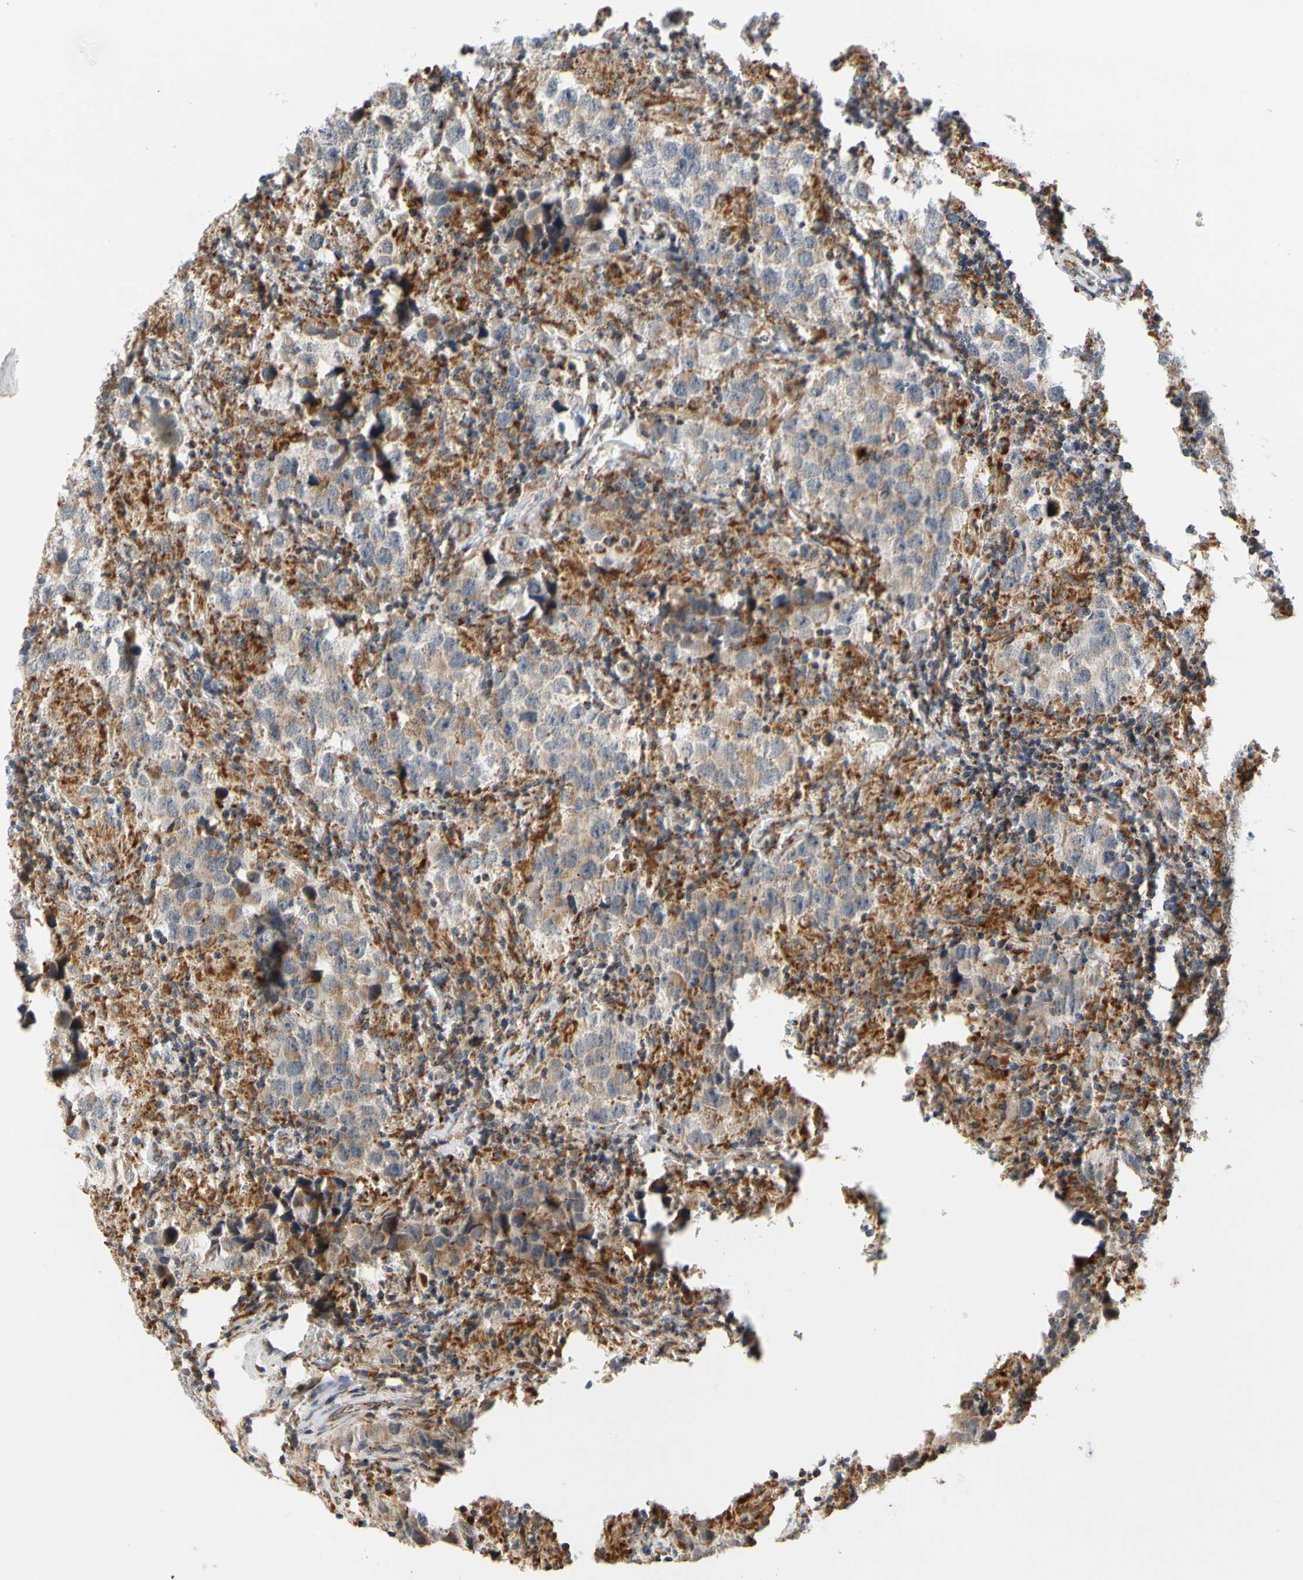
{"staining": {"intensity": "weak", "quantity": "25%-75%", "location": "cytoplasmic/membranous"}, "tissue": "testis cancer", "cell_type": "Tumor cells", "image_type": "cancer", "snomed": [{"axis": "morphology", "description": "Carcinoma, Embryonal, NOS"}, {"axis": "topography", "description": "Testis"}], "caption": "A brown stain shows weak cytoplasmic/membranous positivity of a protein in embryonal carcinoma (testis) tumor cells.", "gene": "SFXN3", "patient": {"sex": "male", "age": 21}}